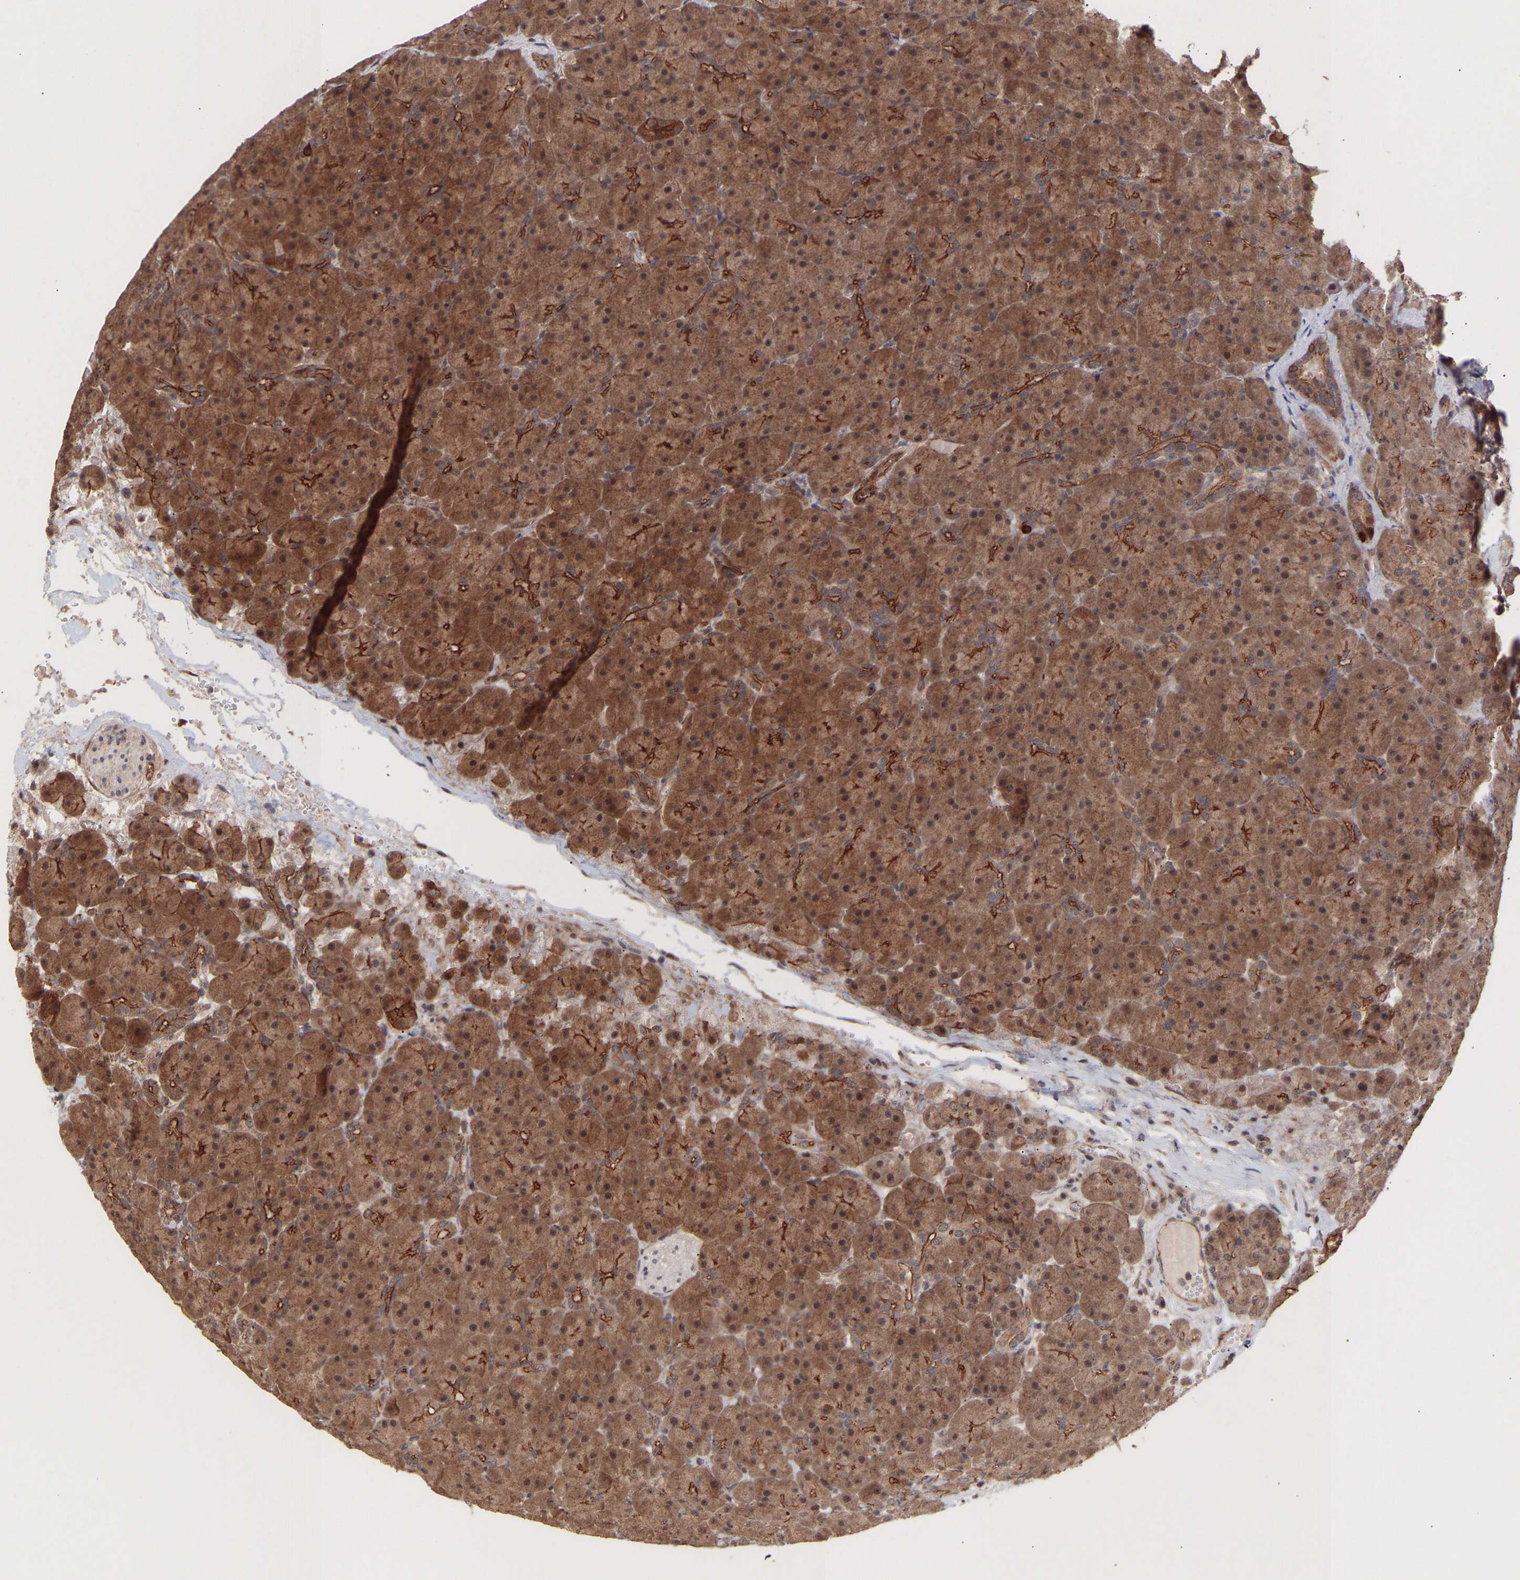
{"staining": {"intensity": "moderate", "quantity": ">75%", "location": "cytoplasmic/membranous"}, "tissue": "pancreas", "cell_type": "Exocrine glandular cells", "image_type": "normal", "snomed": [{"axis": "morphology", "description": "Normal tissue, NOS"}, {"axis": "topography", "description": "Pancreas"}], "caption": "A medium amount of moderate cytoplasmic/membranous positivity is present in about >75% of exocrine glandular cells in benign pancreas.", "gene": "PDLIM5", "patient": {"sex": "male", "age": 66}}